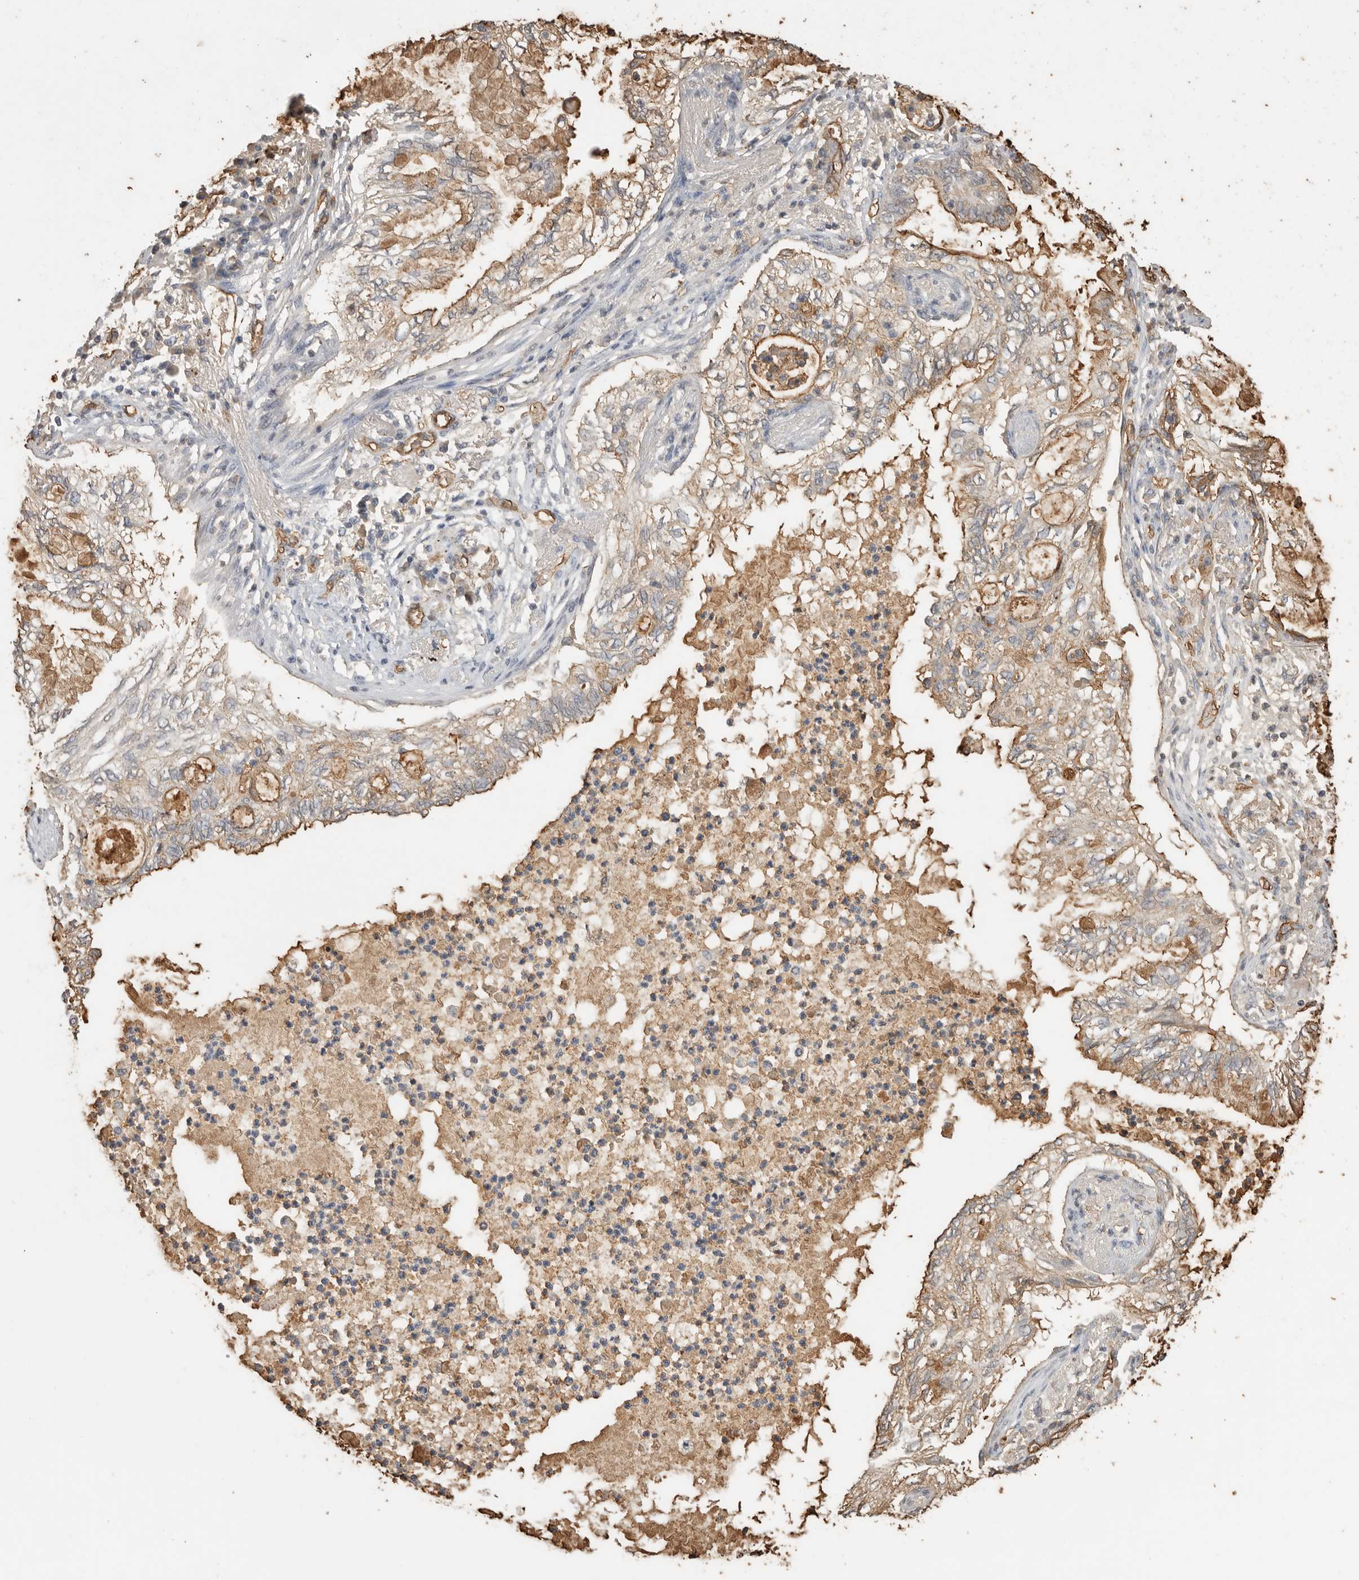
{"staining": {"intensity": "moderate", "quantity": ">75%", "location": "cytoplasmic/membranous"}, "tissue": "lung cancer", "cell_type": "Tumor cells", "image_type": "cancer", "snomed": [{"axis": "morphology", "description": "Normal tissue, NOS"}, {"axis": "morphology", "description": "Adenocarcinoma, NOS"}, {"axis": "topography", "description": "Bronchus"}, {"axis": "topography", "description": "Lung"}], "caption": "Lung cancer was stained to show a protein in brown. There is medium levels of moderate cytoplasmic/membranous expression in about >75% of tumor cells.", "gene": "IL27", "patient": {"sex": "female", "age": 70}}